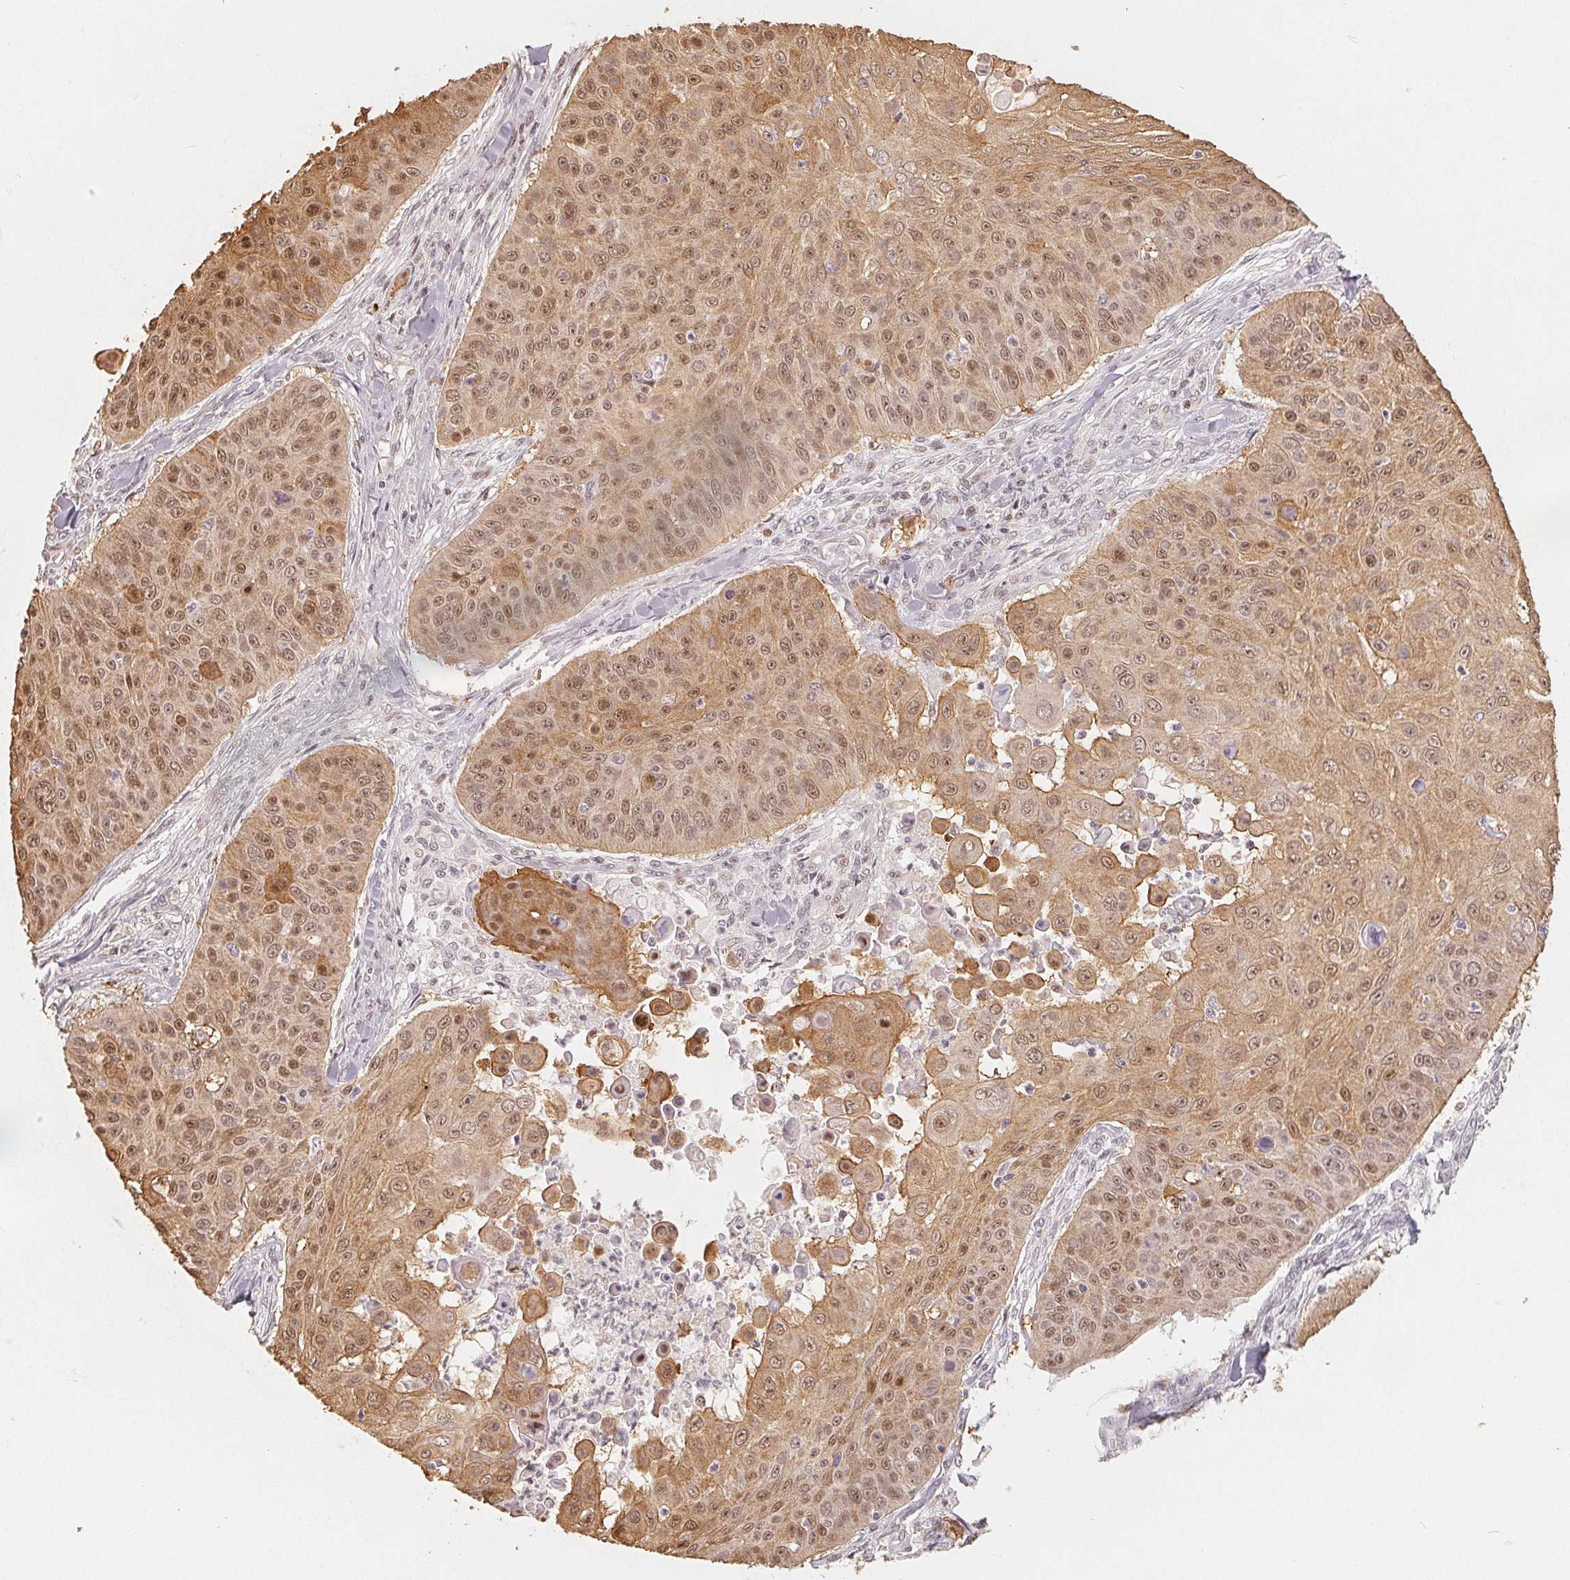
{"staining": {"intensity": "moderate", "quantity": ">75%", "location": "cytoplasmic/membranous,nuclear"}, "tissue": "skin cancer", "cell_type": "Tumor cells", "image_type": "cancer", "snomed": [{"axis": "morphology", "description": "Squamous cell carcinoma, NOS"}, {"axis": "topography", "description": "Skin"}], "caption": "Immunohistochemical staining of skin cancer reveals medium levels of moderate cytoplasmic/membranous and nuclear protein positivity in about >75% of tumor cells.", "gene": "CCDC138", "patient": {"sex": "male", "age": 82}}